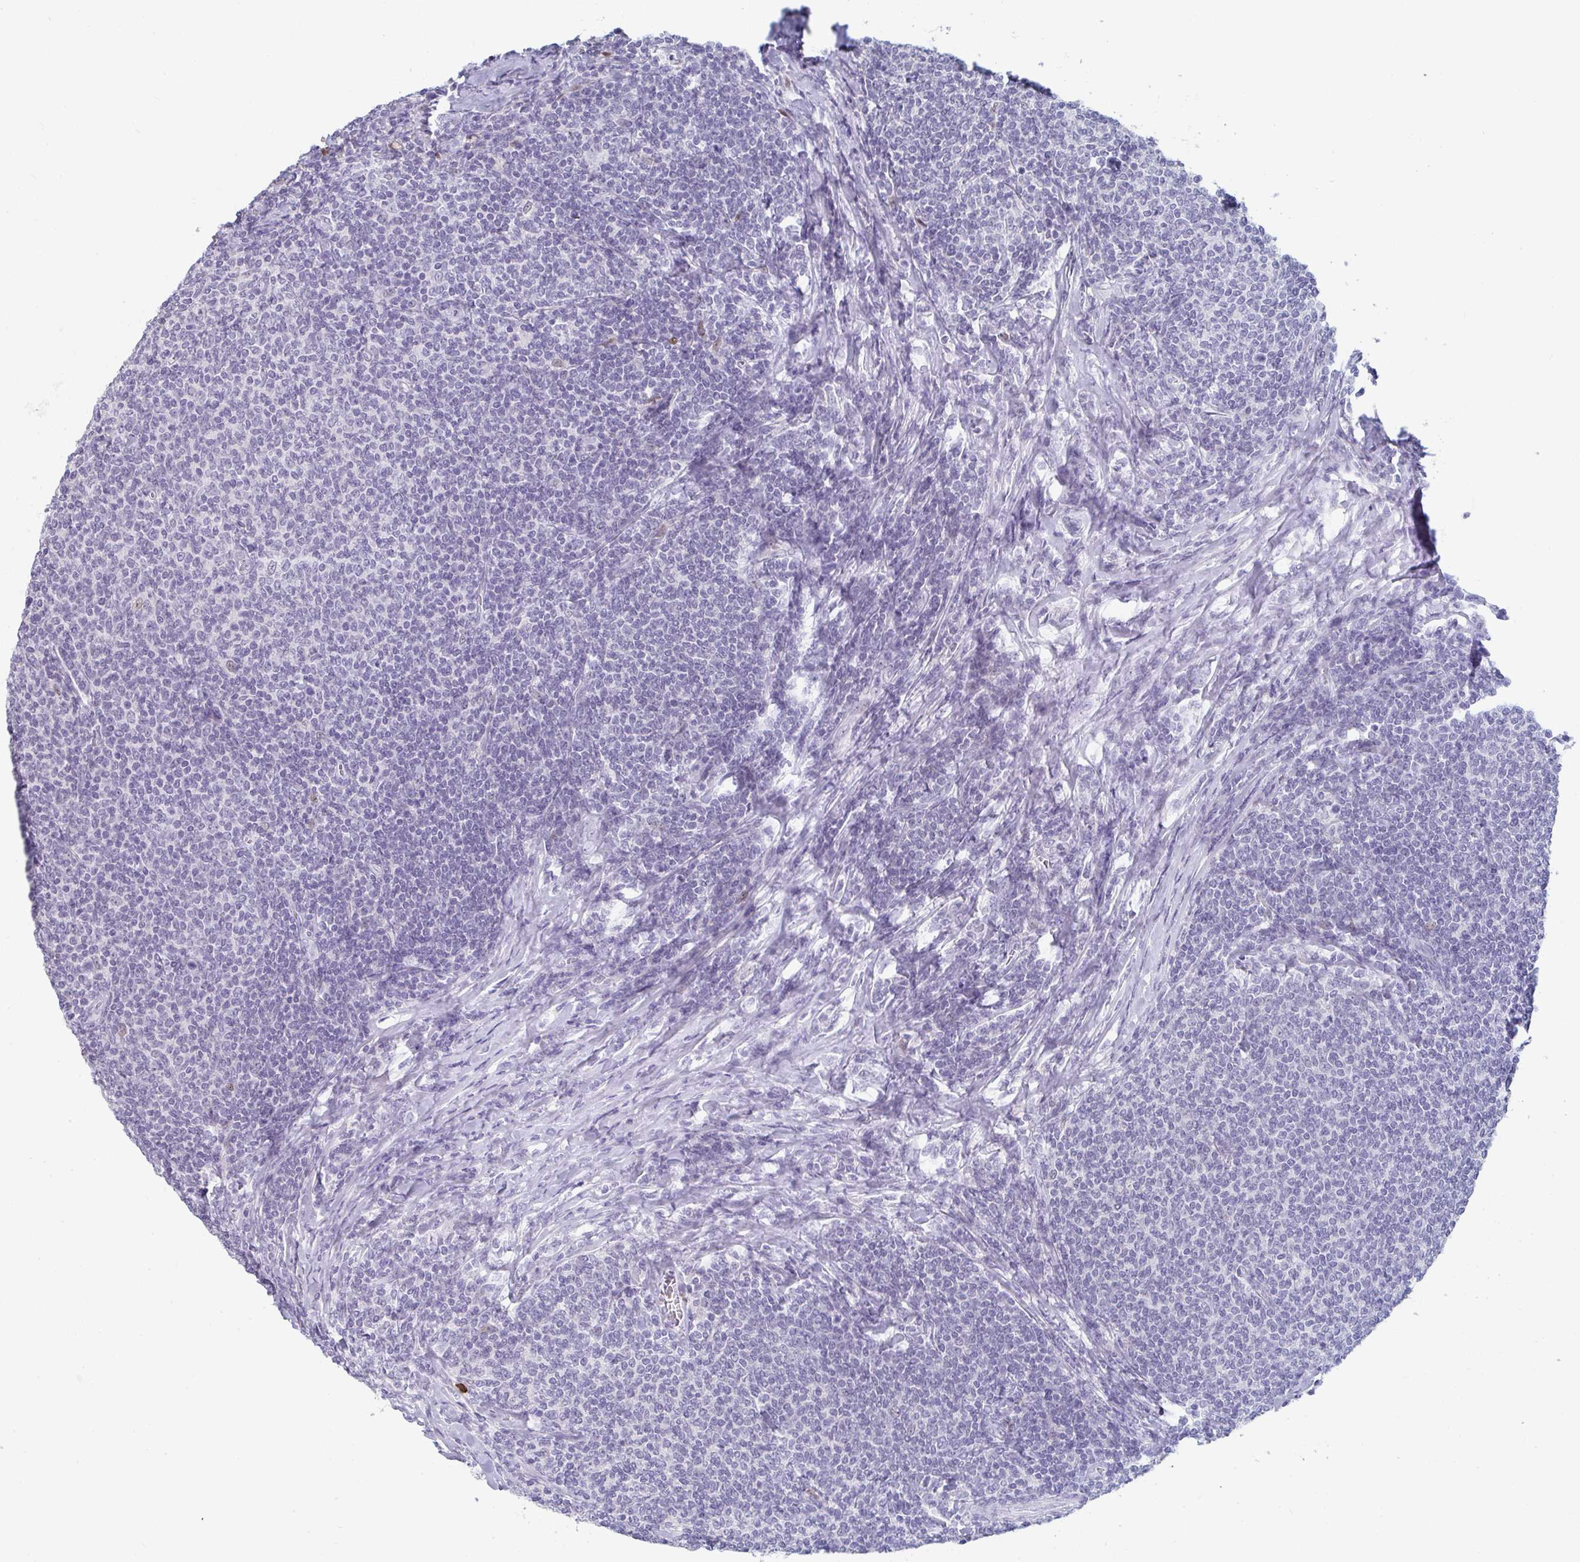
{"staining": {"intensity": "negative", "quantity": "none", "location": "none"}, "tissue": "lymphoma", "cell_type": "Tumor cells", "image_type": "cancer", "snomed": [{"axis": "morphology", "description": "Malignant lymphoma, non-Hodgkin's type, Low grade"}, {"axis": "topography", "description": "Lymph node"}], "caption": "Tumor cells show no significant staining in lymphoma.", "gene": "RUBCN", "patient": {"sex": "male", "age": 52}}